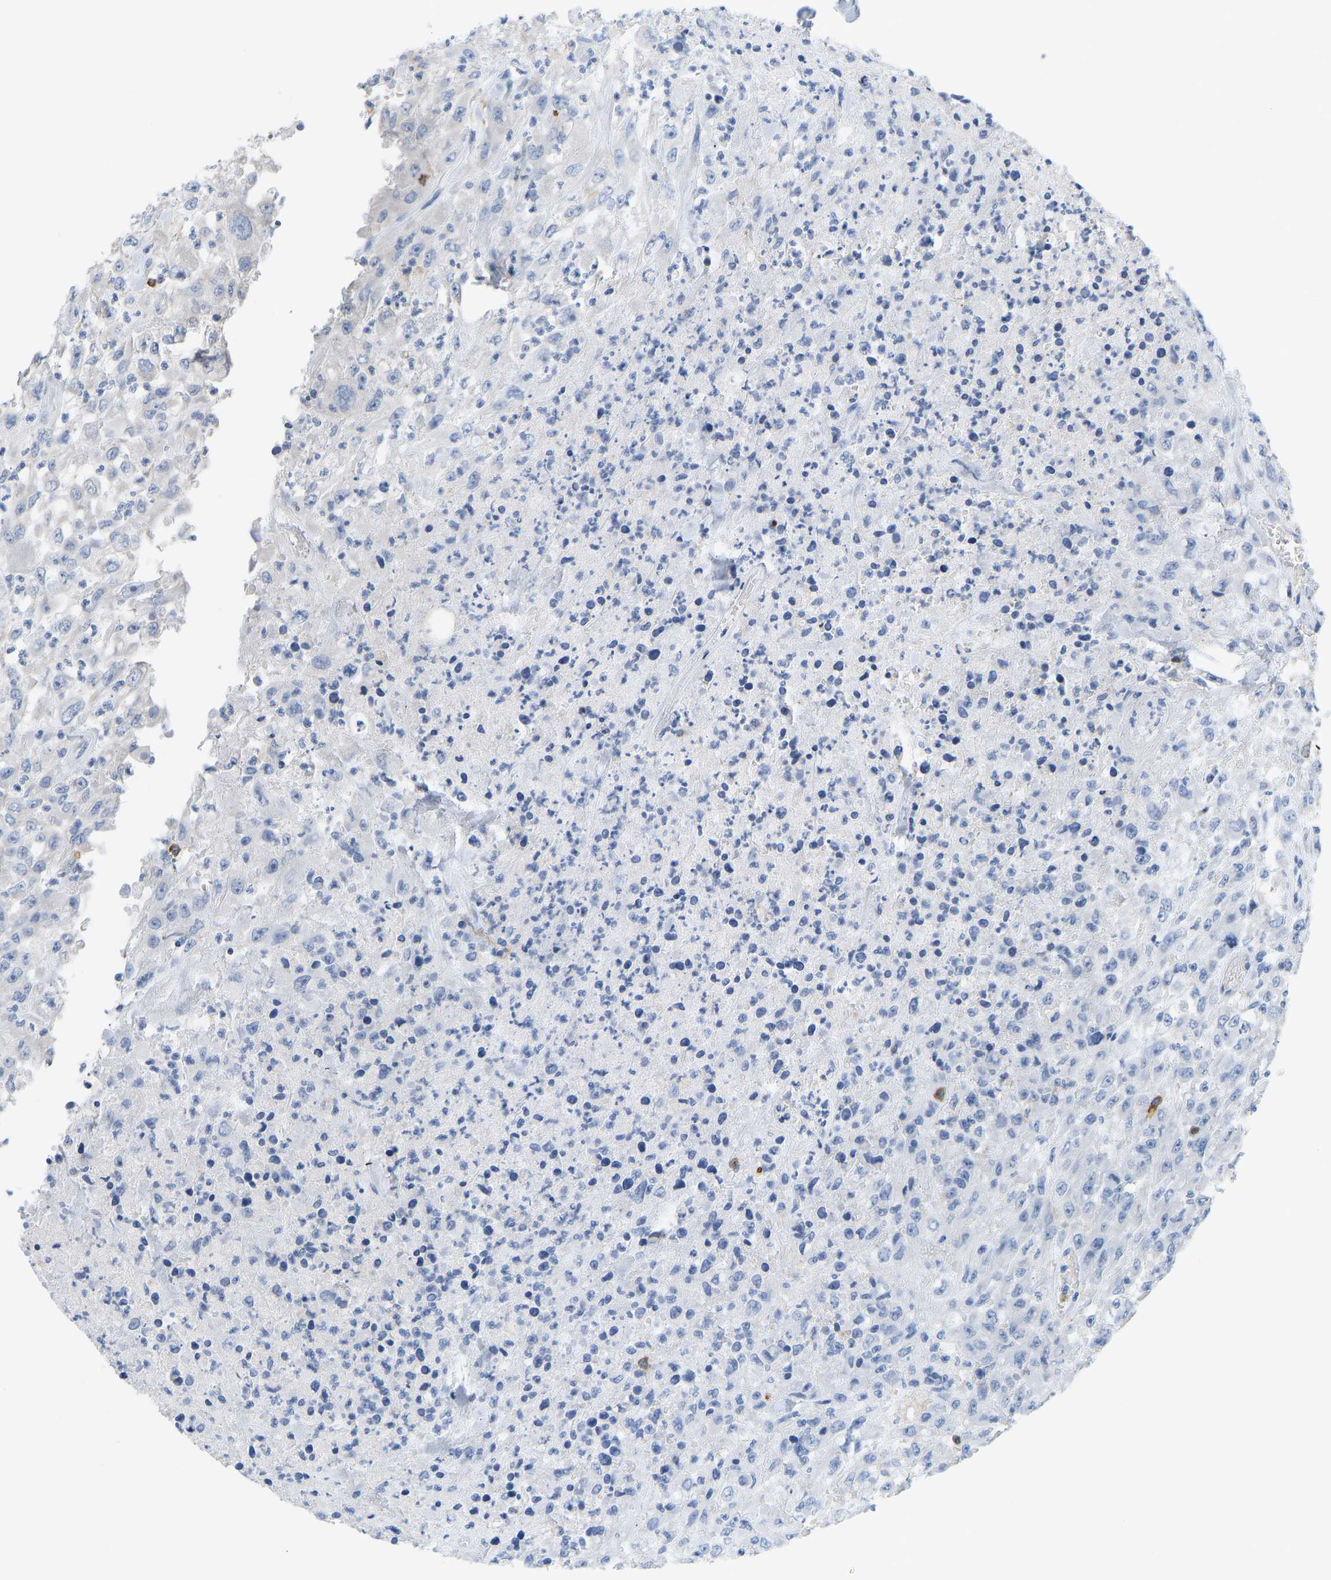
{"staining": {"intensity": "negative", "quantity": "none", "location": "none"}, "tissue": "urothelial cancer", "cell_type": "Tumor cells", "image_type": "cancer", "snomed": [{"axis": "morphology", "description": "Urothelial carcinoma, High grade"}, {"axis": "topography", "description": "Urinary bladder"}], "caption": "A micrograph of human urothelial carcinoma (high-grade) is negative for staining in tumor cells. (DAB (3,3'-diaminobenzidine) immunohistochemistry (IHC) visualized using brightfield microscopy, high magnification).", "gene": "EVL", "patient": {"sex": "male", "age": 46}}